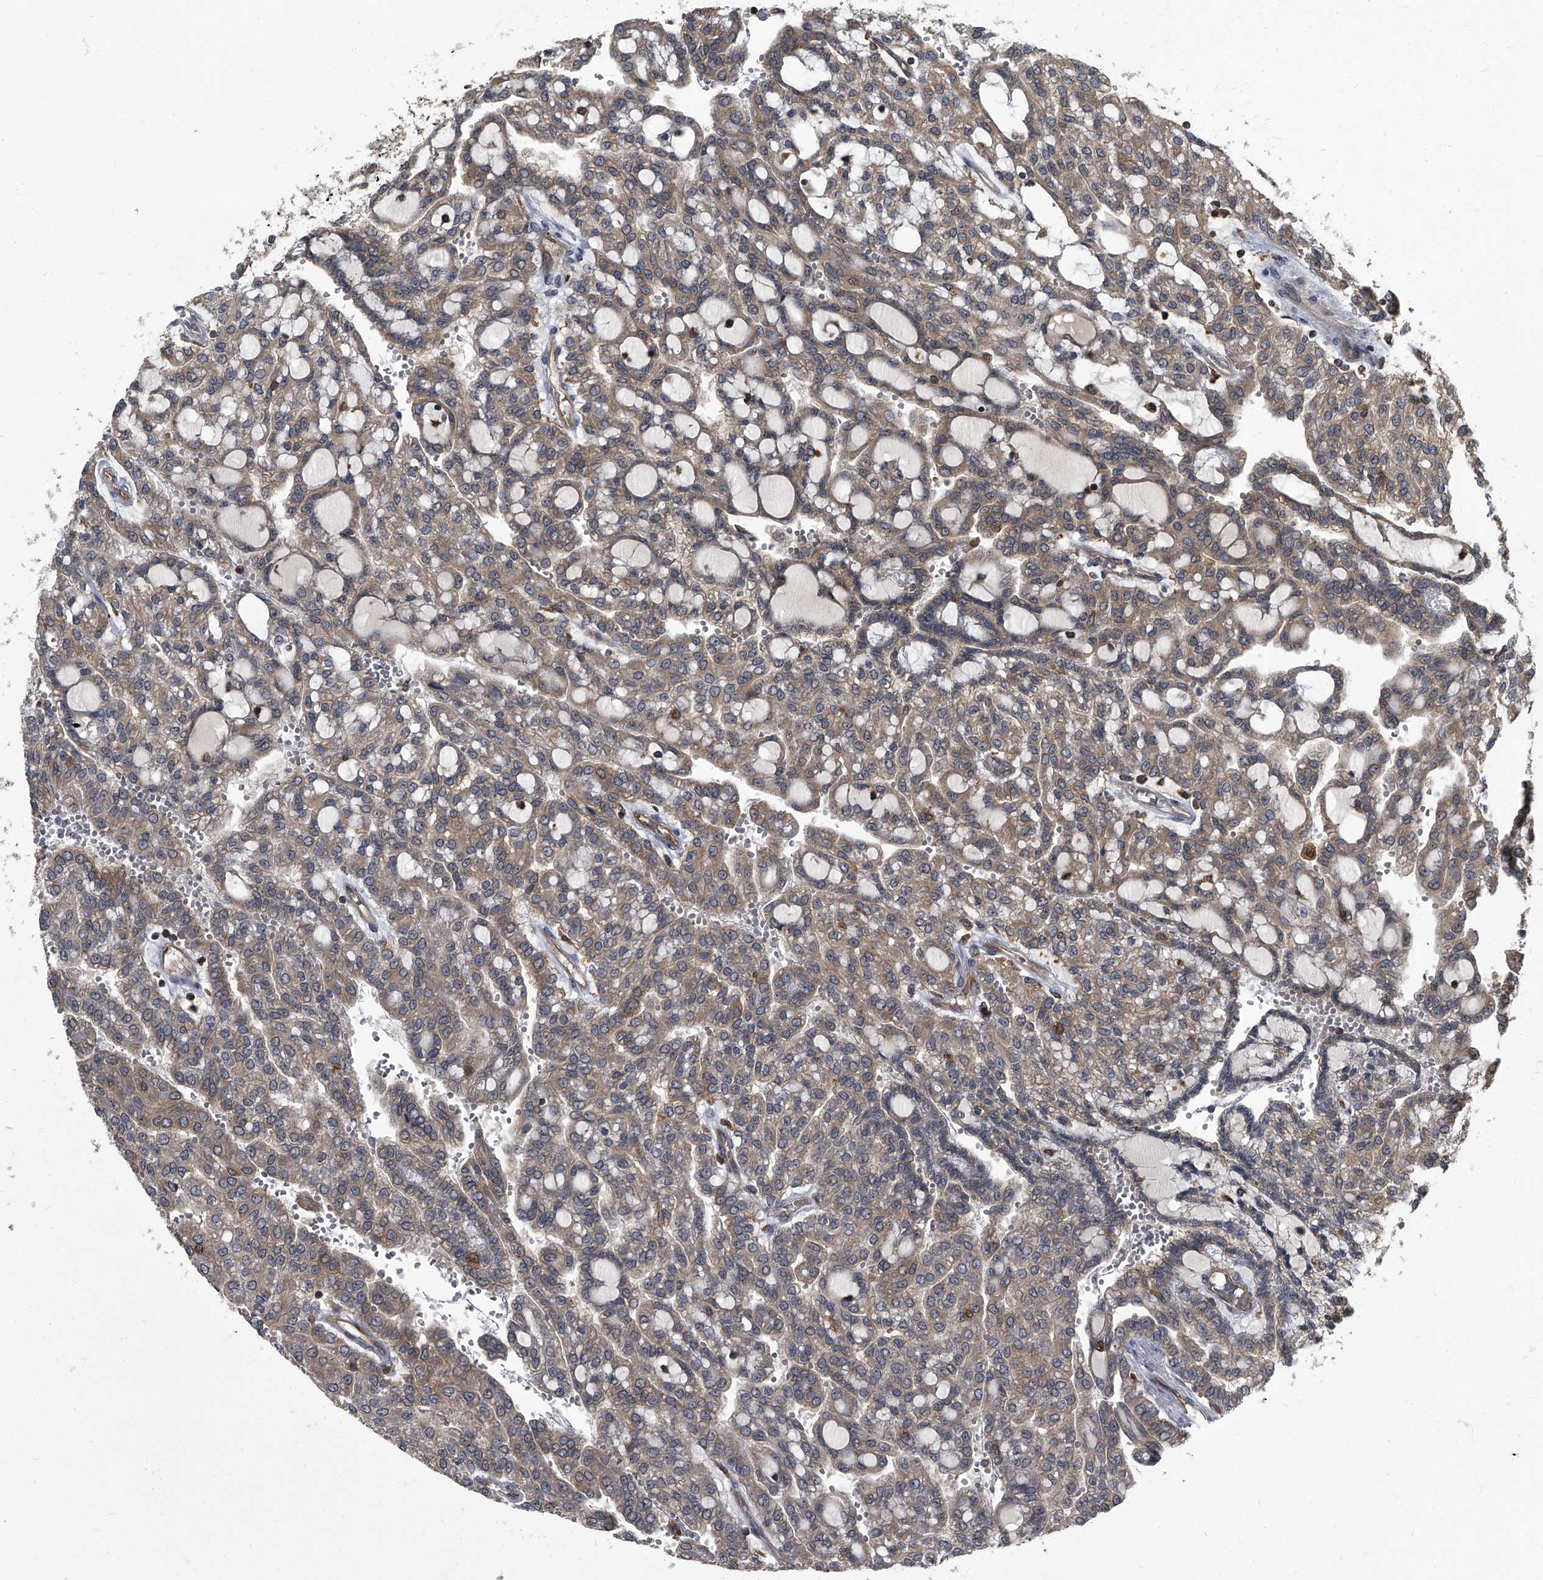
{"staining": {"intensity": "weak", "quantity": ">75%", "location": "cytoplasmic/membranous"}, "tissue": "renal cancer", "cell_type": "Tumor cells", "image_type": "cancer", "snomed": [{"axis": "morphology", "description": "Adenocarcinoma, NOS"}, {"axis": "topography", "description": "Kidney"}], "caption": "A micrograph of renal cancer (adenocarcinoma) stained for a protein displays weak cytoplasmic/membranous brown staining in tumor cells.", "gene": "CDV3", "patient": {"sex": "male", "age": 63}}